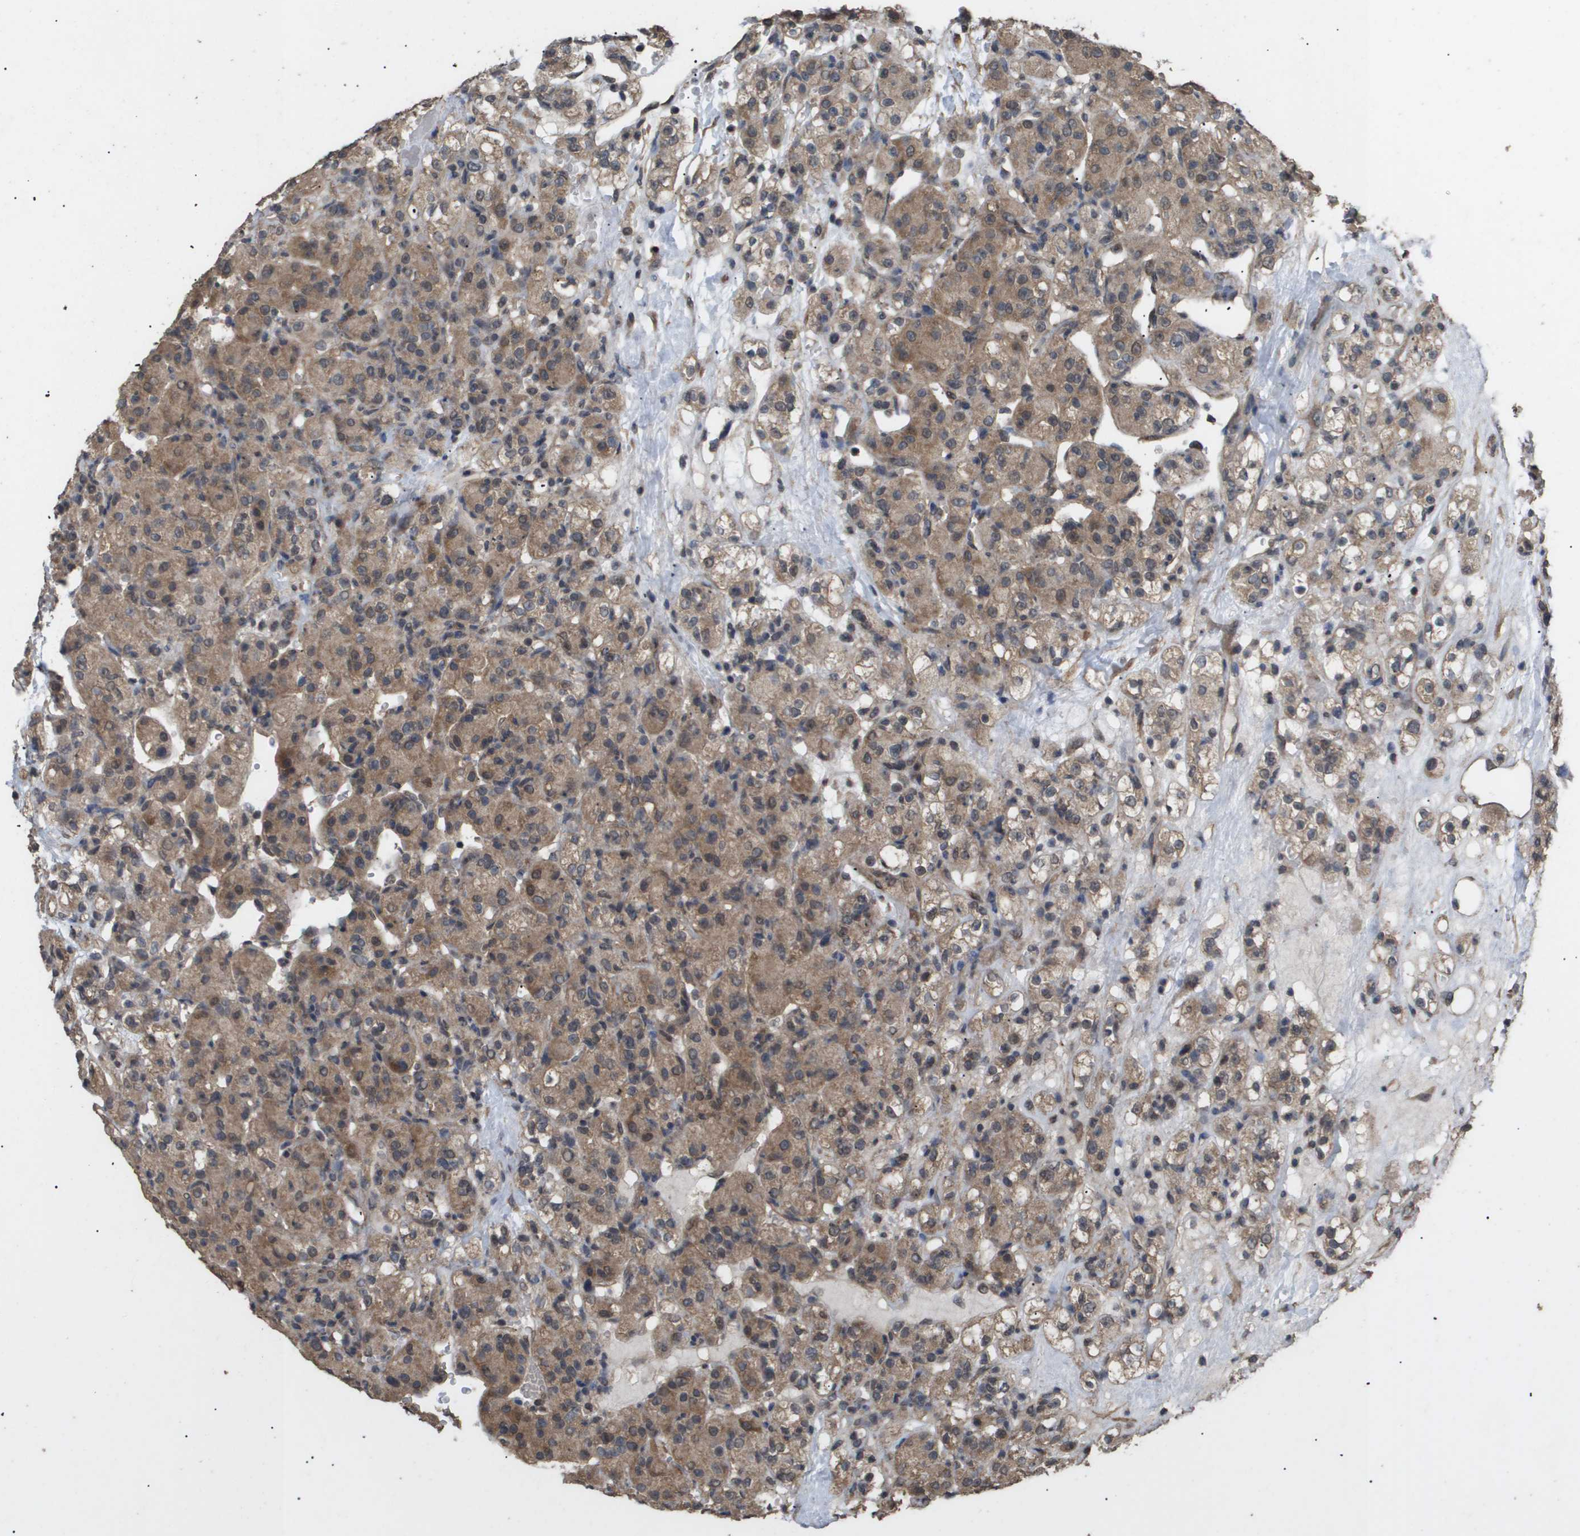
{"staining": {"intensity": "moderate", "quantity": ">75%", "location": "cytoplasmic/membranous"}, "tissue": "renal cancer", "cell_type": "Tumor cells", "image_type": "cancer", "snomed": [{"axis": "morphology", "description": "Normal tissue, NOS"}, {"axis": "morphology", "description": "Adenocarcinoma, NOS"}, {"axis": "topography", "description": "Kidney"}], "caption": "Immunohistochemical staining of human renal adenocarcinoma demonstrates medium levels of moderate cytoplasmic/membranous positivity in approximately >75% of tumor cells.", "gene": "CUL5", "patient": {"sex": "male", "age": 61}}